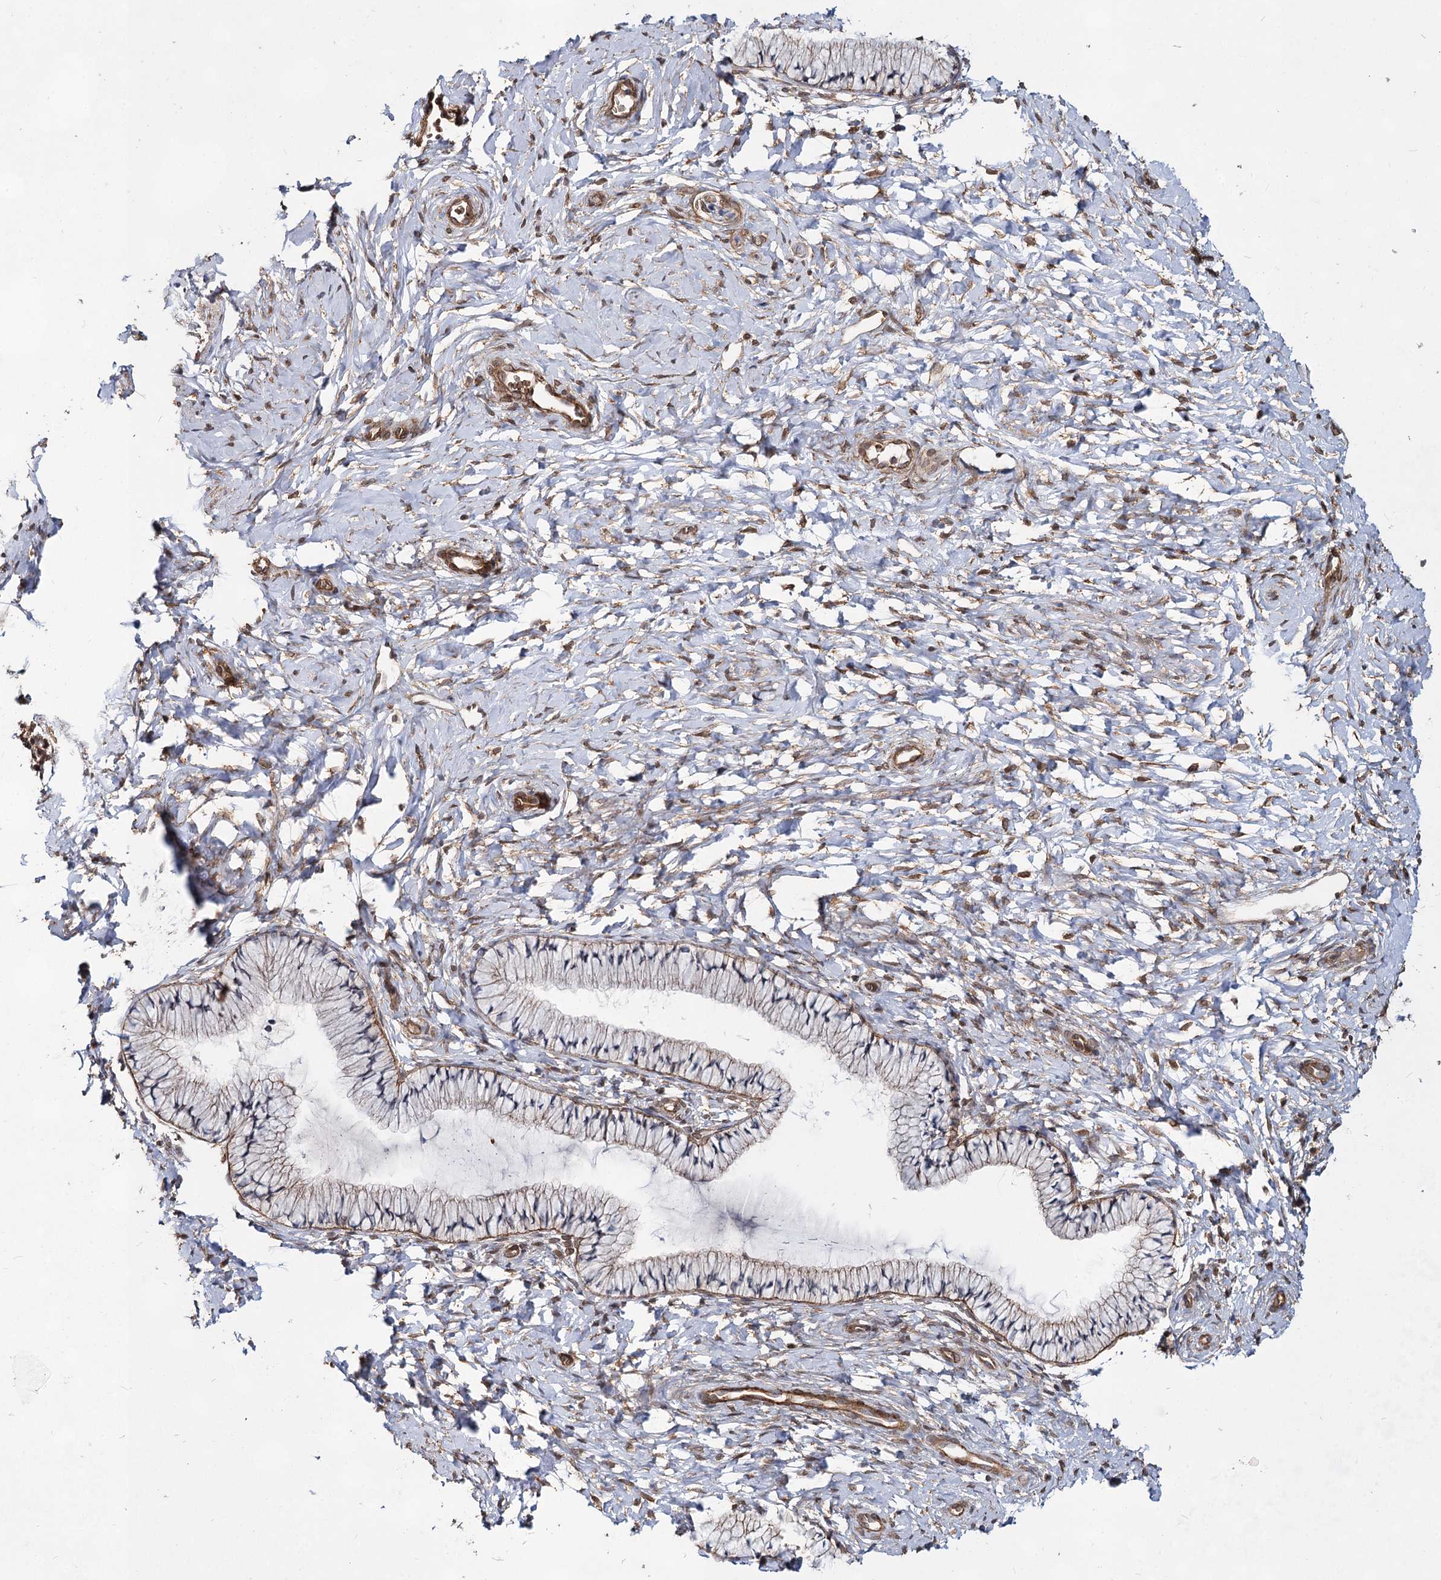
{"staining": {"intensity": "moderate", "quantity": "<25%", "location": "cytoplasmic/membranous"}, "tissue": "cervix", "cell_type": "Glandular cells", "image_type": "normal", "snomed": [{"axis": "morphology", "description": "Normal tissue, NOS"}, {"axis": "topography", "description": "Cervix"}], "caption": "DAB (3,3'-diaminobenzidine) immunohistochemical staining of normal cervix shows moderate cytoplasmic/membranous protein expression in about <25% of glandular cells. (DAB (3,3'-diaminobenzidine) IHC, brown staining for protein, blue staining for nuclei).", "gene": "IQSEC1", "patient": {"sex": "female", "age": 33}}